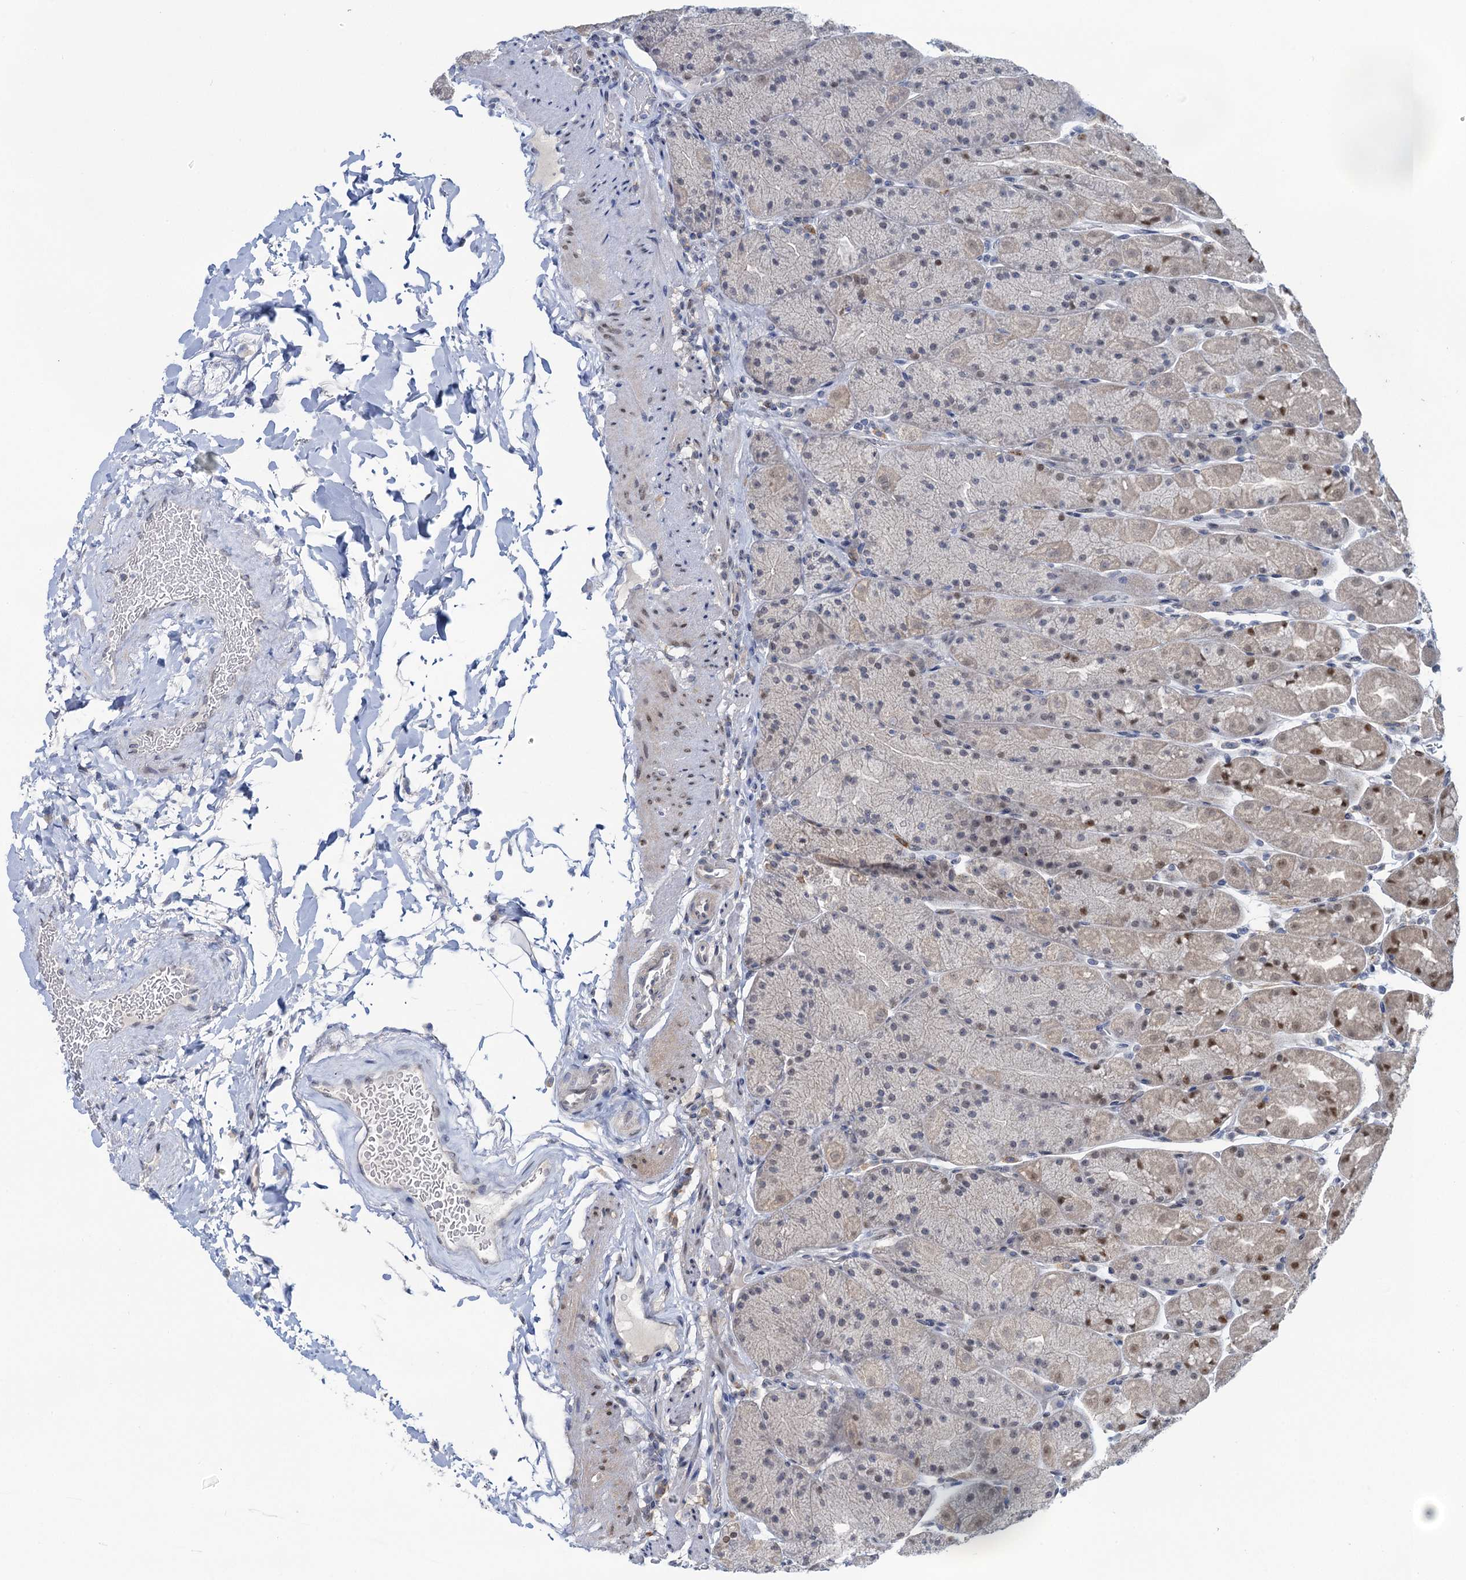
{"staining": {"intensity": "moderate", "quantity": "25%-75%", "location": "nuclear"}, "tissue": "stomach", "cell_type": "Glandular cells", "image_type": "normal", "snomed": [{"axis": "morphology", "description": "Normal tissue, NOS"}, {"axis": "topography", "description": "Stomach, upper"}, {"axis": "topography", "description": "Stomach, lower"}], "caption": "A high-resolution photomicrograph shows IHC staining of unremarkable stomach, which reveals moderate nuclear expression in about 25%-75% of glandular cells.", "gene": "TOX3", "patient": {"sex": "male", "age": 67}}